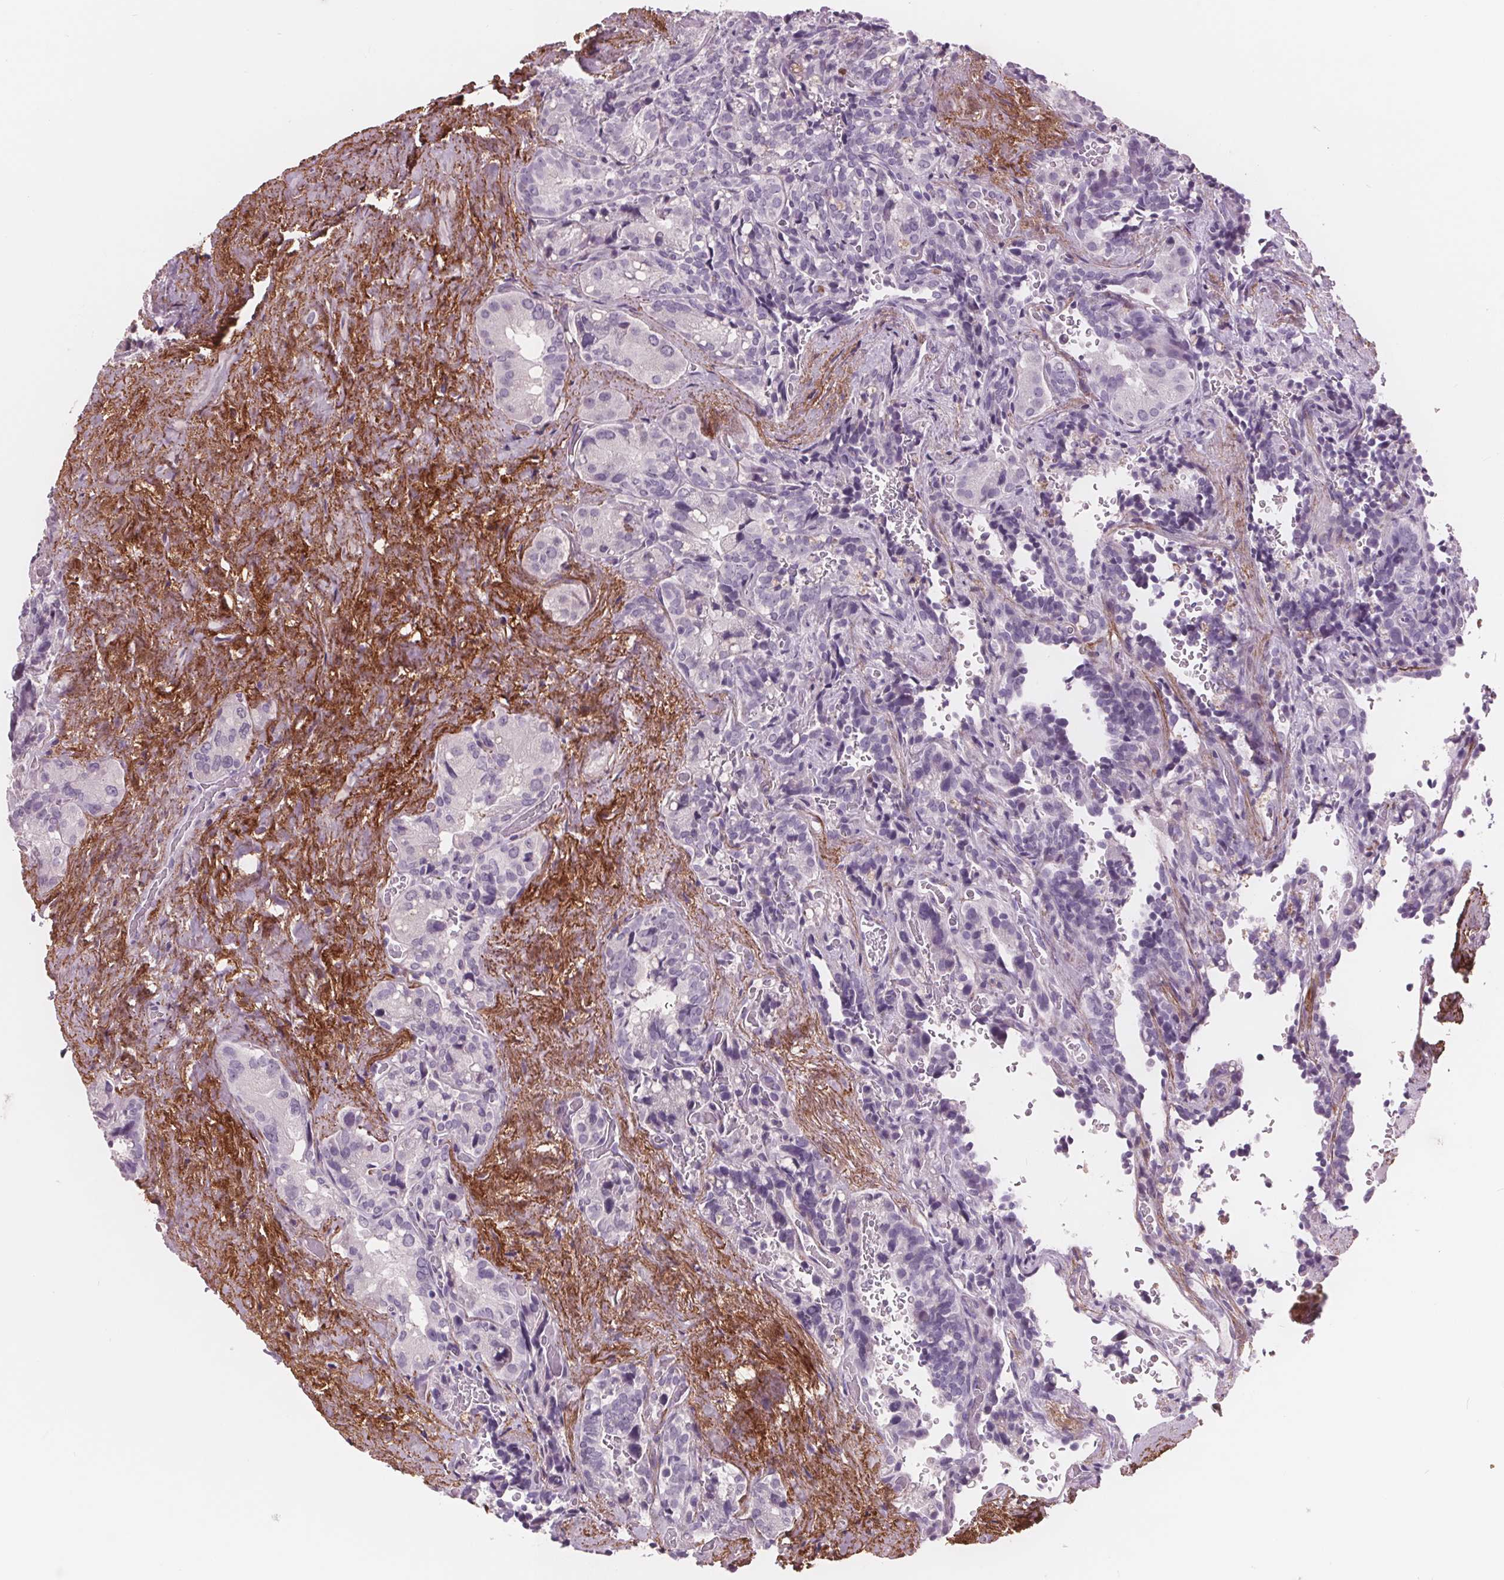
{"staining": {"intensity": "negative", "quantity": "none", "location": "none"}, "tissue": "seminal vesicle", "cell_type": "Glandular cells", "image_type": "normal", "snomed": [{"axis": "morphology", "description": "Normal tissue, NOS"}, {"axis": "topography", "description": "Seminal veicle"}], "caption": "DAB (3,3'-diaminobenzidine) immunohistochemical staining of unremarkable human seminal vesicle exhibits no significant staining in glandular cells.", "gene": "AMBP", "patient": {"sex": "male", "age": 69}}